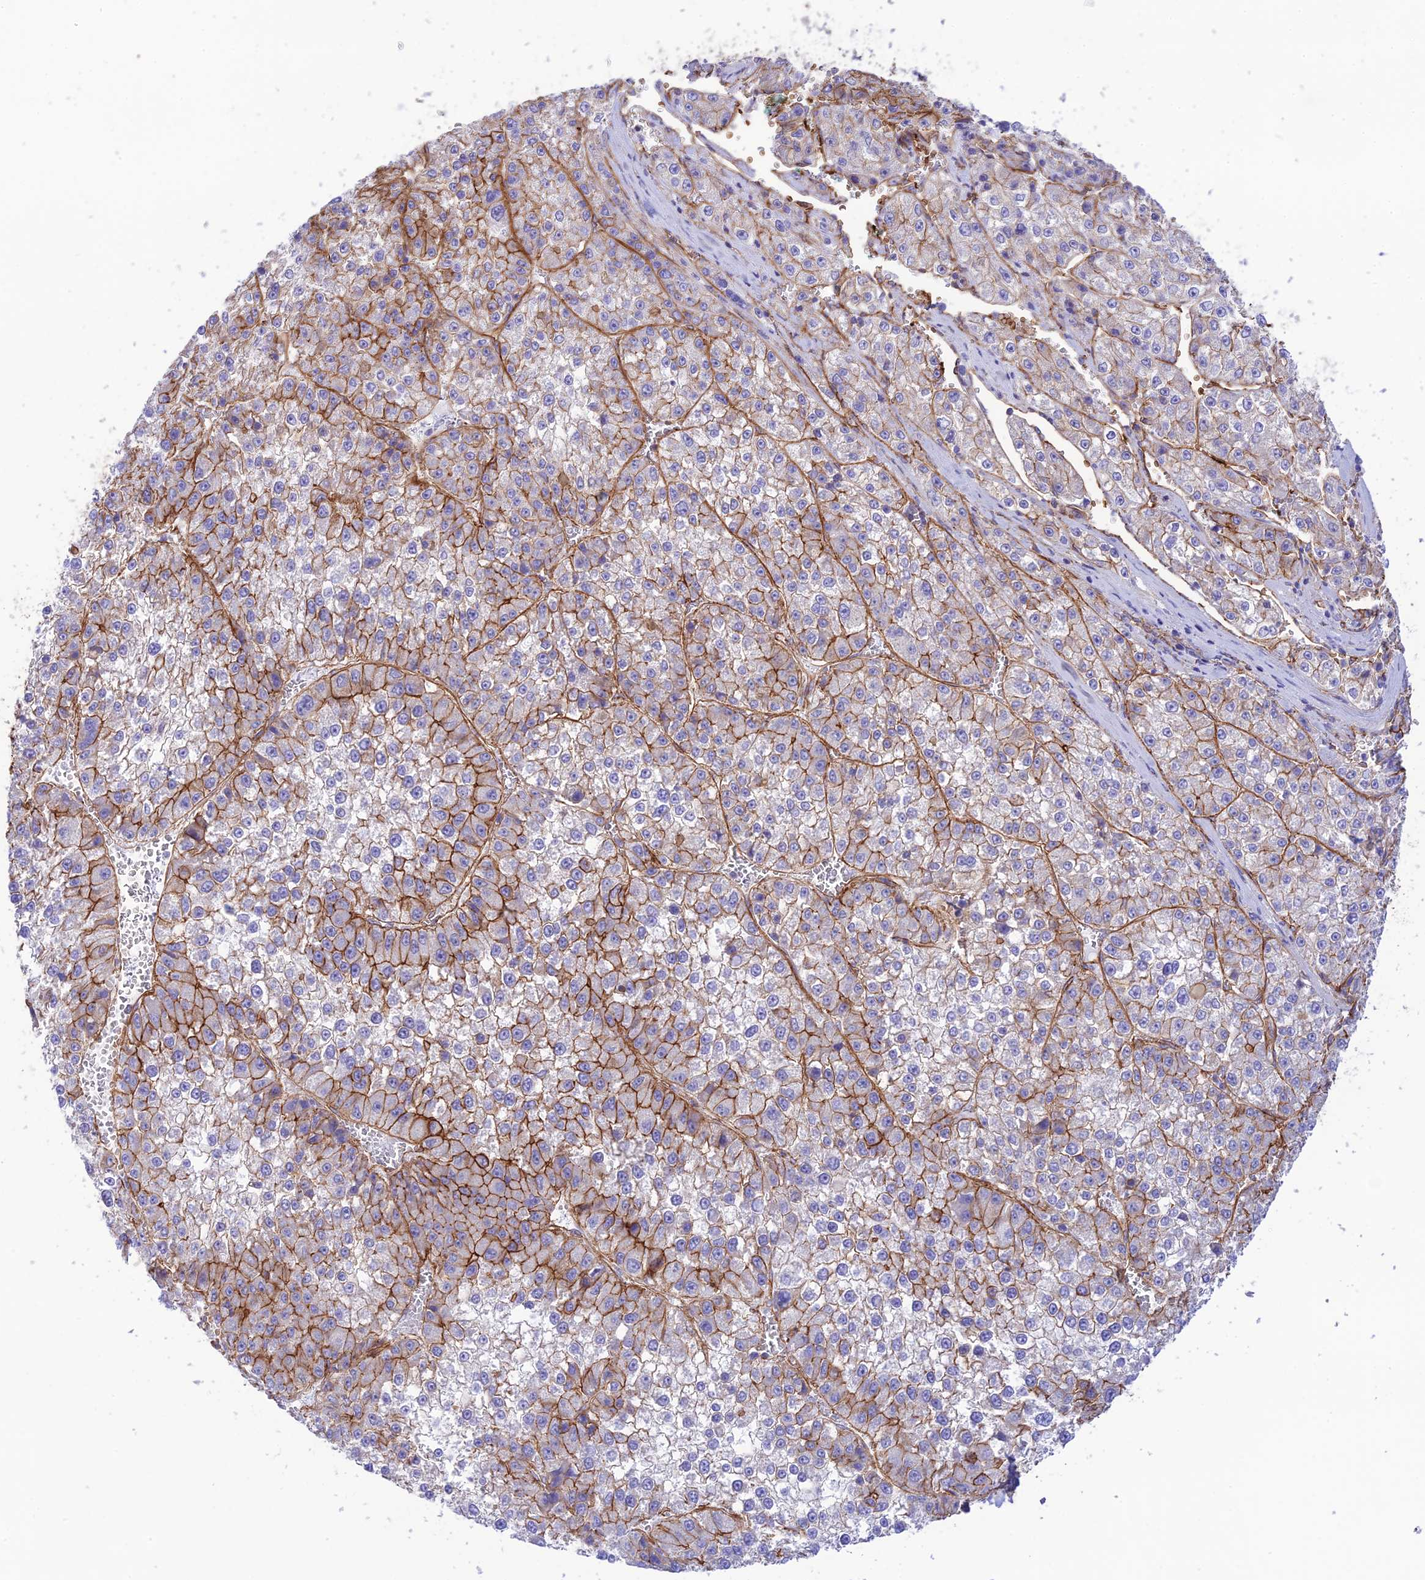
{"staining": {"intensity": "strong", "quantity": "25%-75%", "location": "cytoplasmic/membranous"}, "tissue": "liver cancer", "cell_type": "Tumor cells", "image_type": "cancer", "snomed": [{"axis": "morphology", "description": "Carcinoma, Hepatocellular, NOS"}, {"axis": "topography", "description": "Liver"}], "caption": "Human hepatocellular carcinoma (liver) stained with a protein marker displays strong staining in tumor cells.", "gene": "YPEL5", "patient": {"sex": "female", "age": 73}}